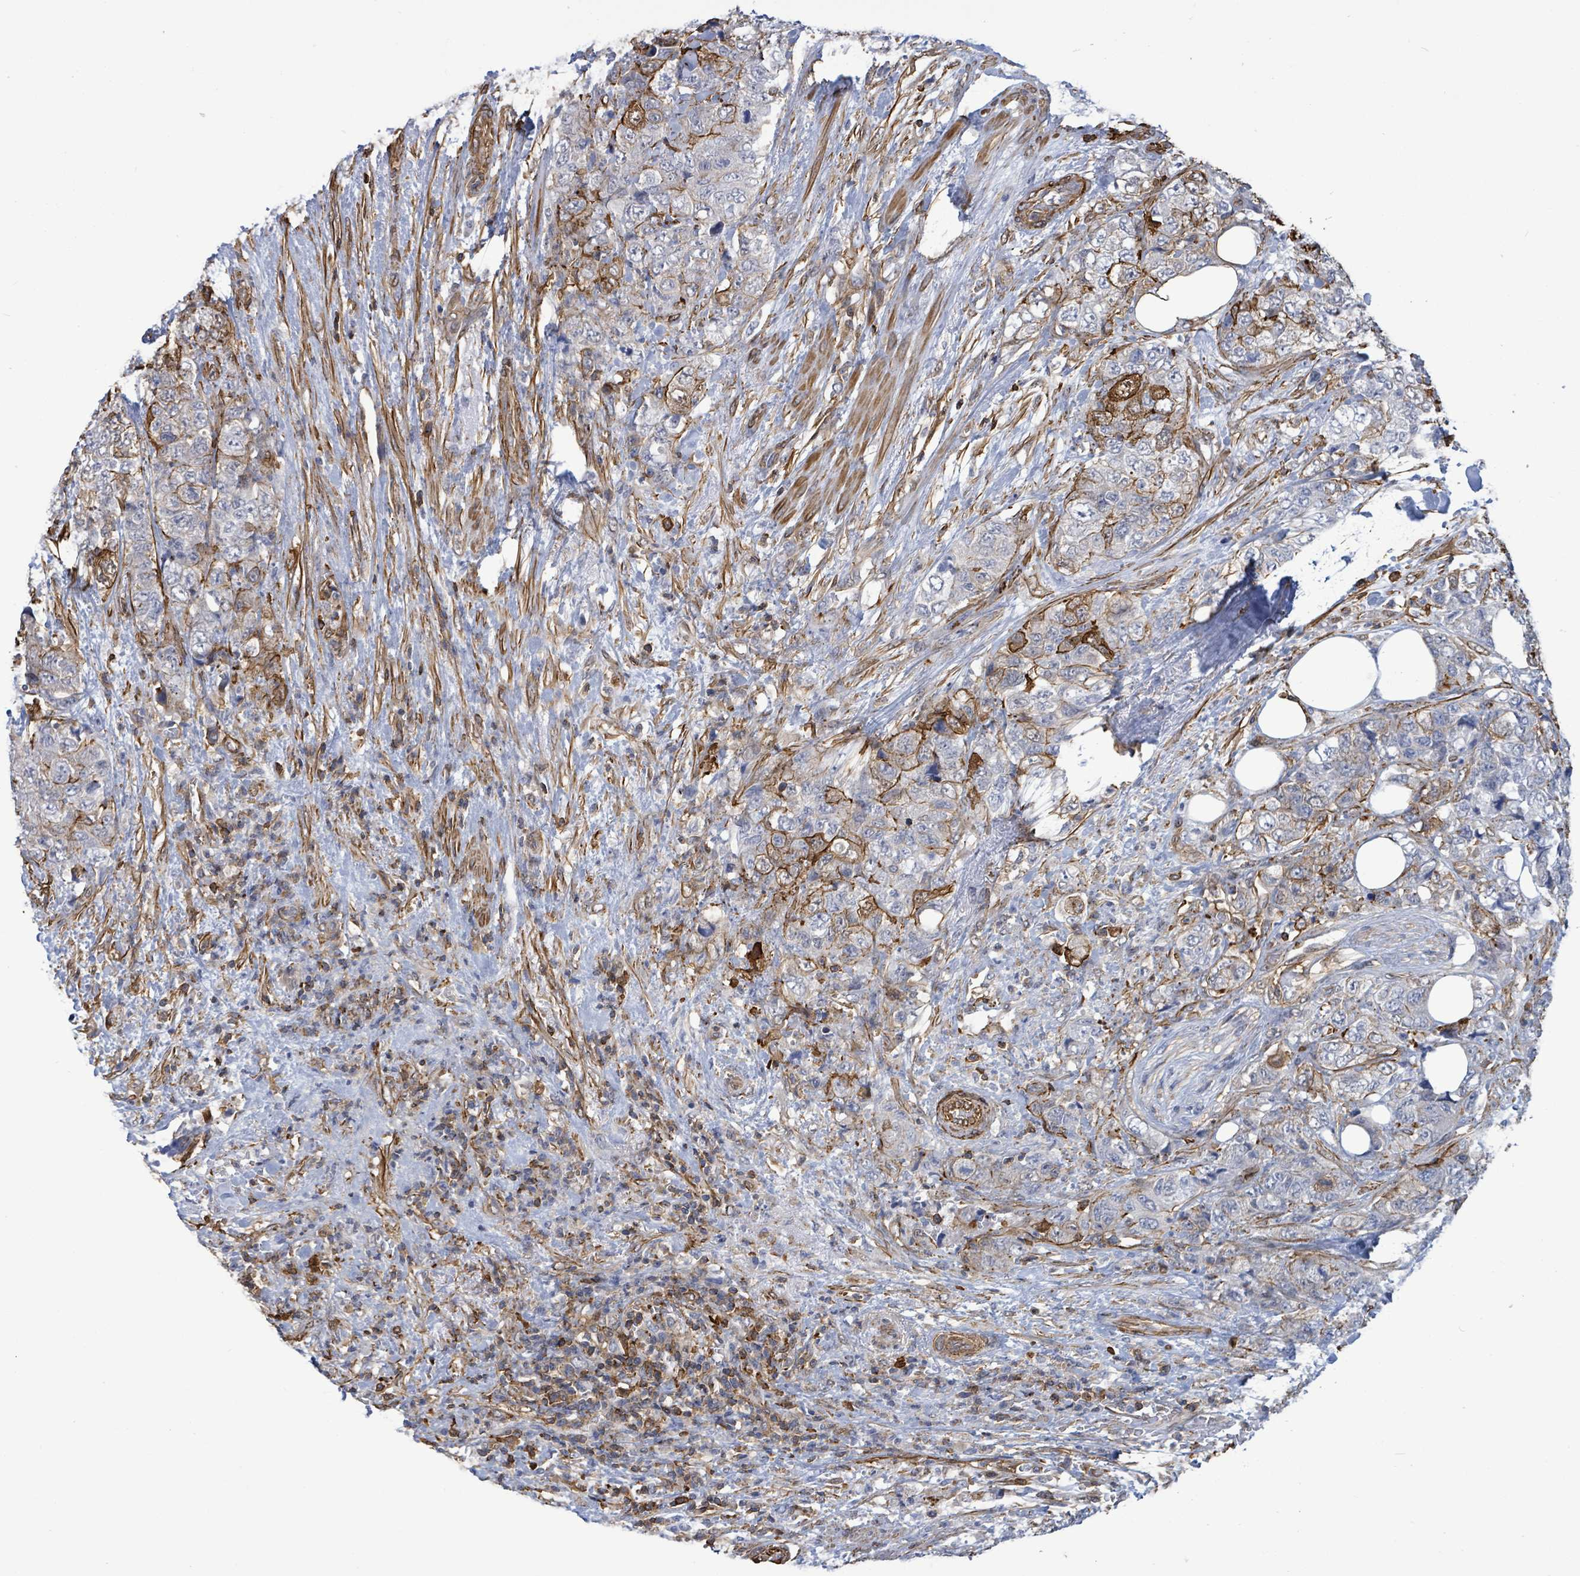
{"staining": {"intensity": "strong", "quantity": "<25%", "location": "cytoplasmic/membranous"}, "tissue": "urothelial cancer", "cell_type": "Tumor cells", "image_type": "cancer", "snomed": [{"axis": "morphology", "description": "Urothelial carcinoma, High grade"}, {"axis": "topography", "description": "Urinary bladder"}], "caption": "Urothelial cancer stained for a protein displays strong cytoplasmic/membranous positivity in tumor cells. Using DAB (brown) and hematoxylin (blue) stains, captured at high magnification using brightfield microscopy.", "gene": "PRKRIP1", "patient": {"sex": "female", "age": 78}}